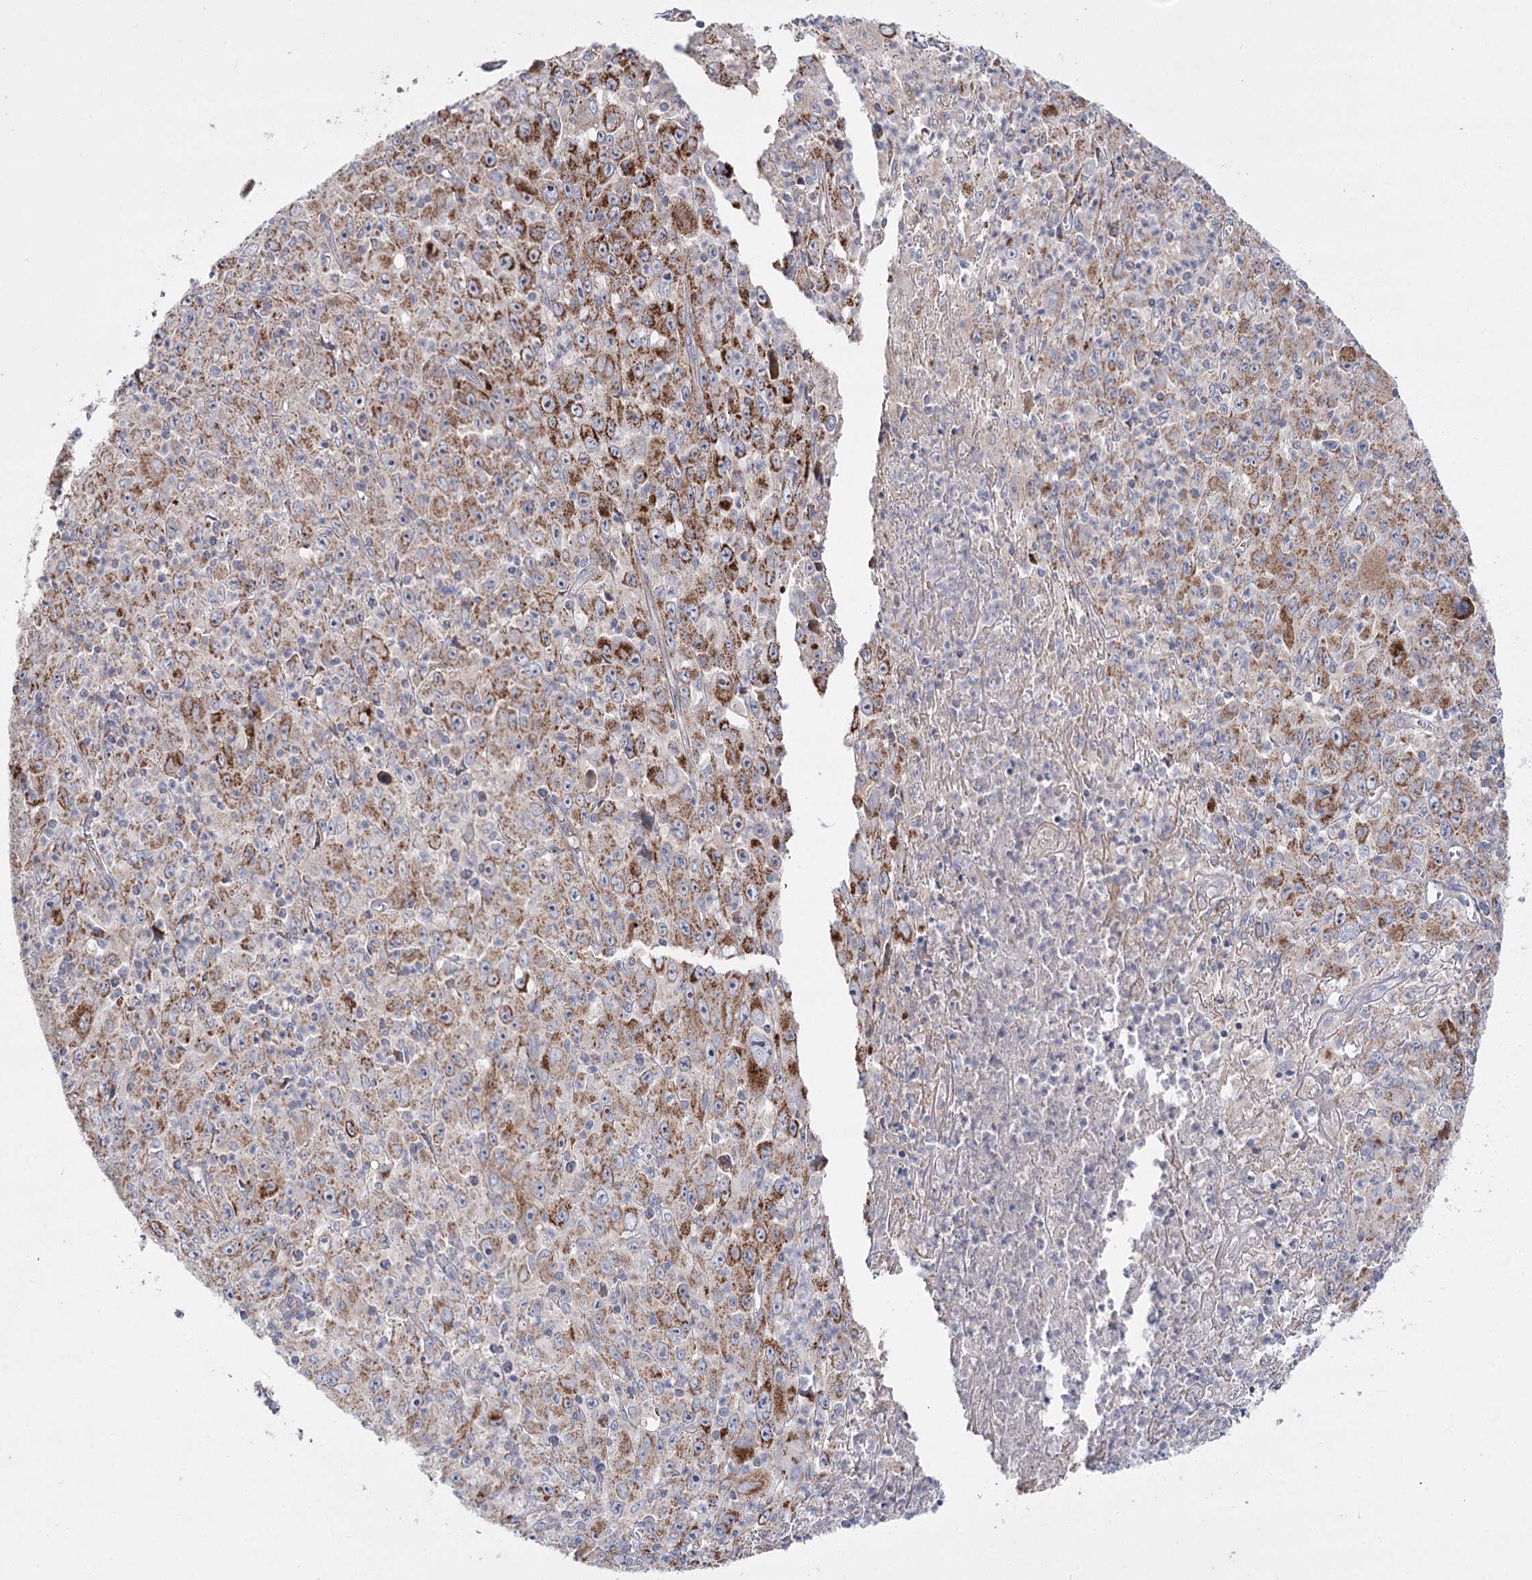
{"staining": {"intensity": "moderate", "quantity": ">75%", "location": "cytoplasmic/membranous"}, "tissue": "melanoma", "cell_type": "Tumor cells", "image_type": "cancer", "snomed": [{"axis": "morphology", "description": "Malignant melanoma, Metastatic site"}, {"axis": "topography", "description": "Skin"}], "caption": "A brown stain labels moderate cytoplasmic/membranous expression of a protein in human malignant melanoma (metastatic site) tumor cells.", "gene": "NADK2", "patient": {"sex": "female", "age": 56}}